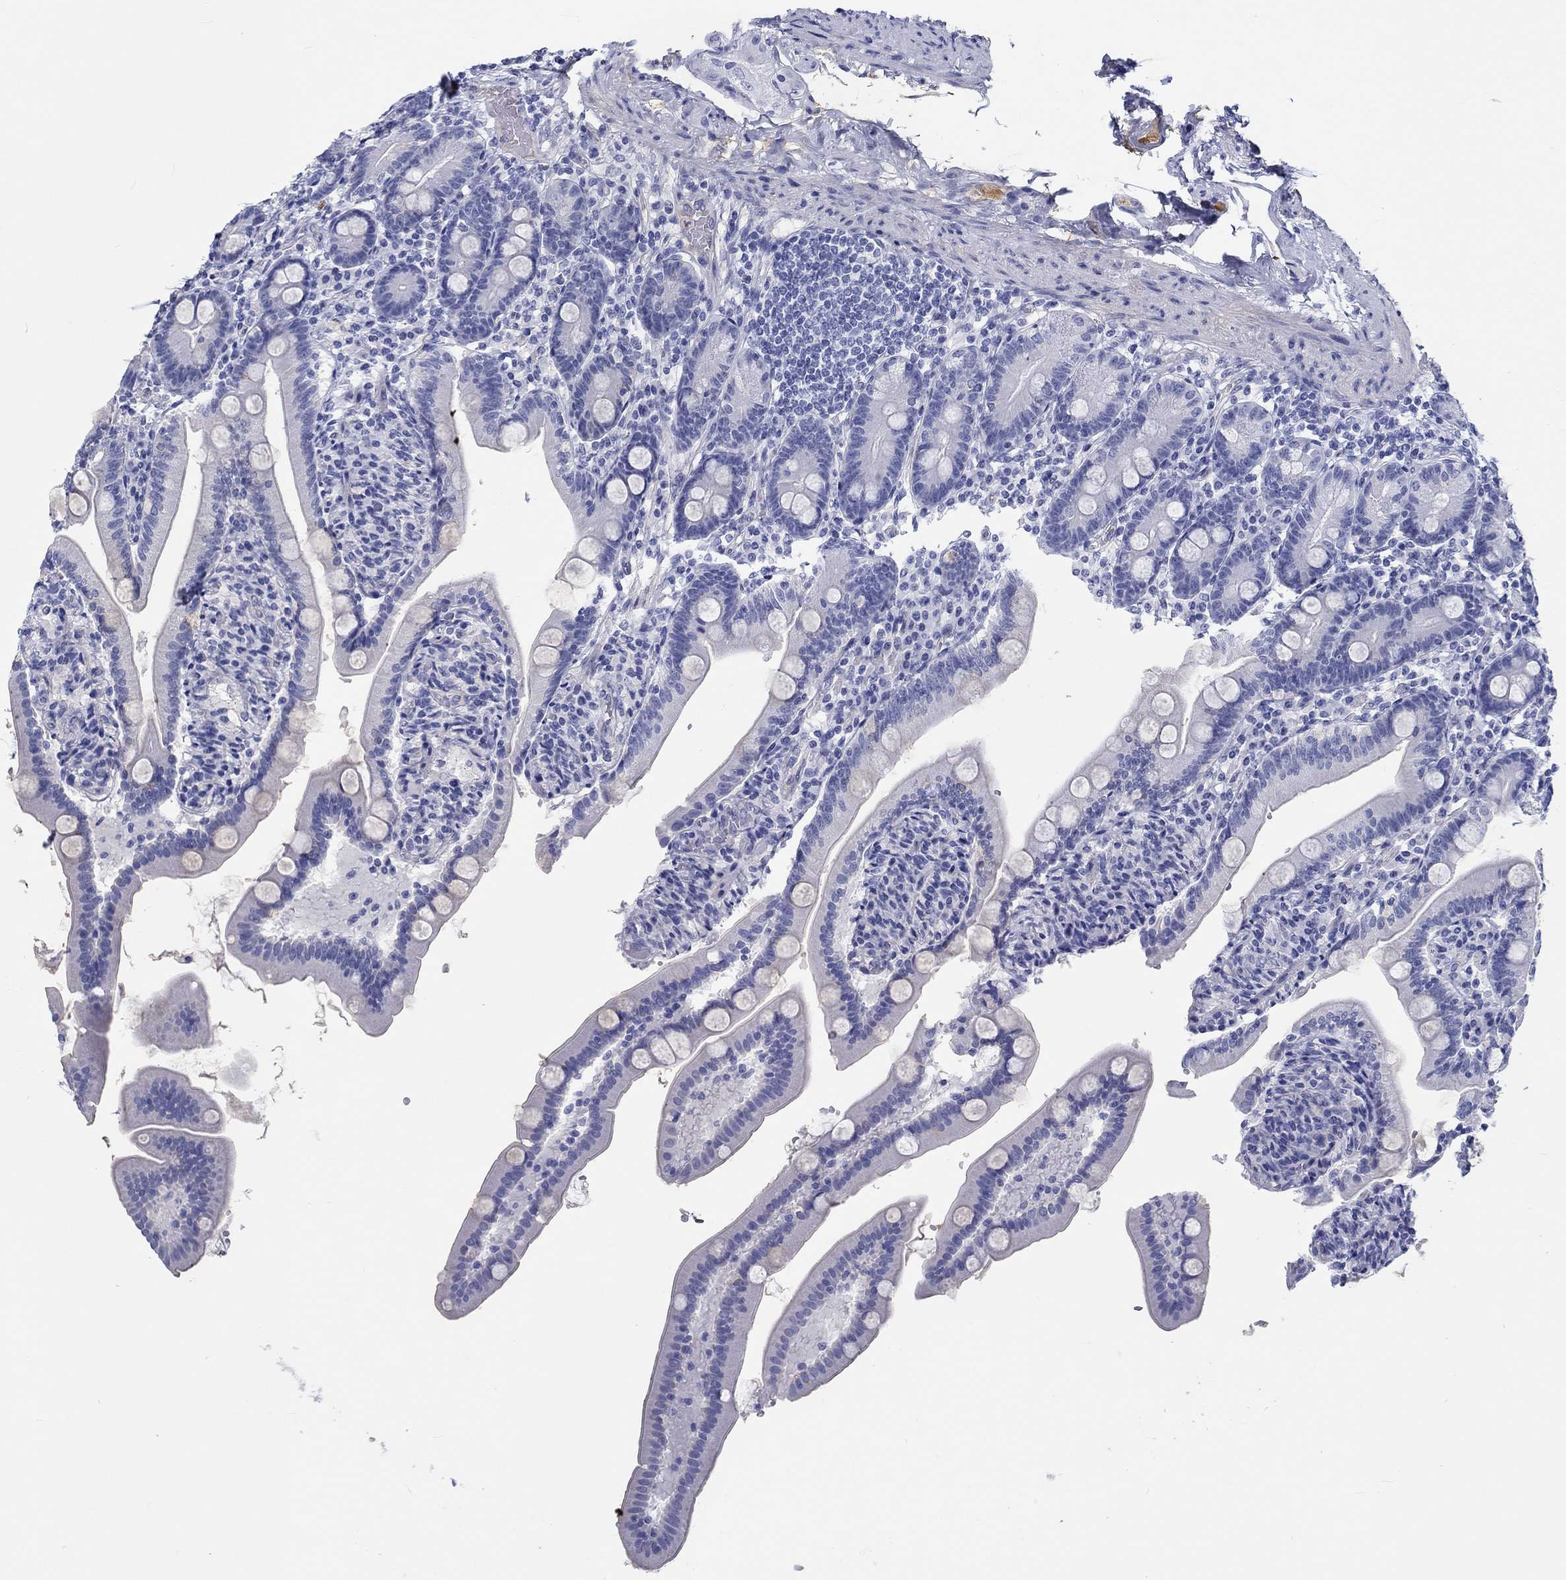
{"staining": {"intensity": "negative", "quantity": "none", "location": "none"}, "tissue": "duodenum", "cell_type": "Glandular cells", "image_type": "normal", "snomed": [{"axis": "morphology", "description": "Normal tissue, NOS"}, {"axis": "topography", "description": "Duodenum"}], "caption": "The histopathology image exhibits no staining of glandular cells in normal duodenum.", "gene": "CDY1B", "patient": {"sex": "female", "age": 67}}